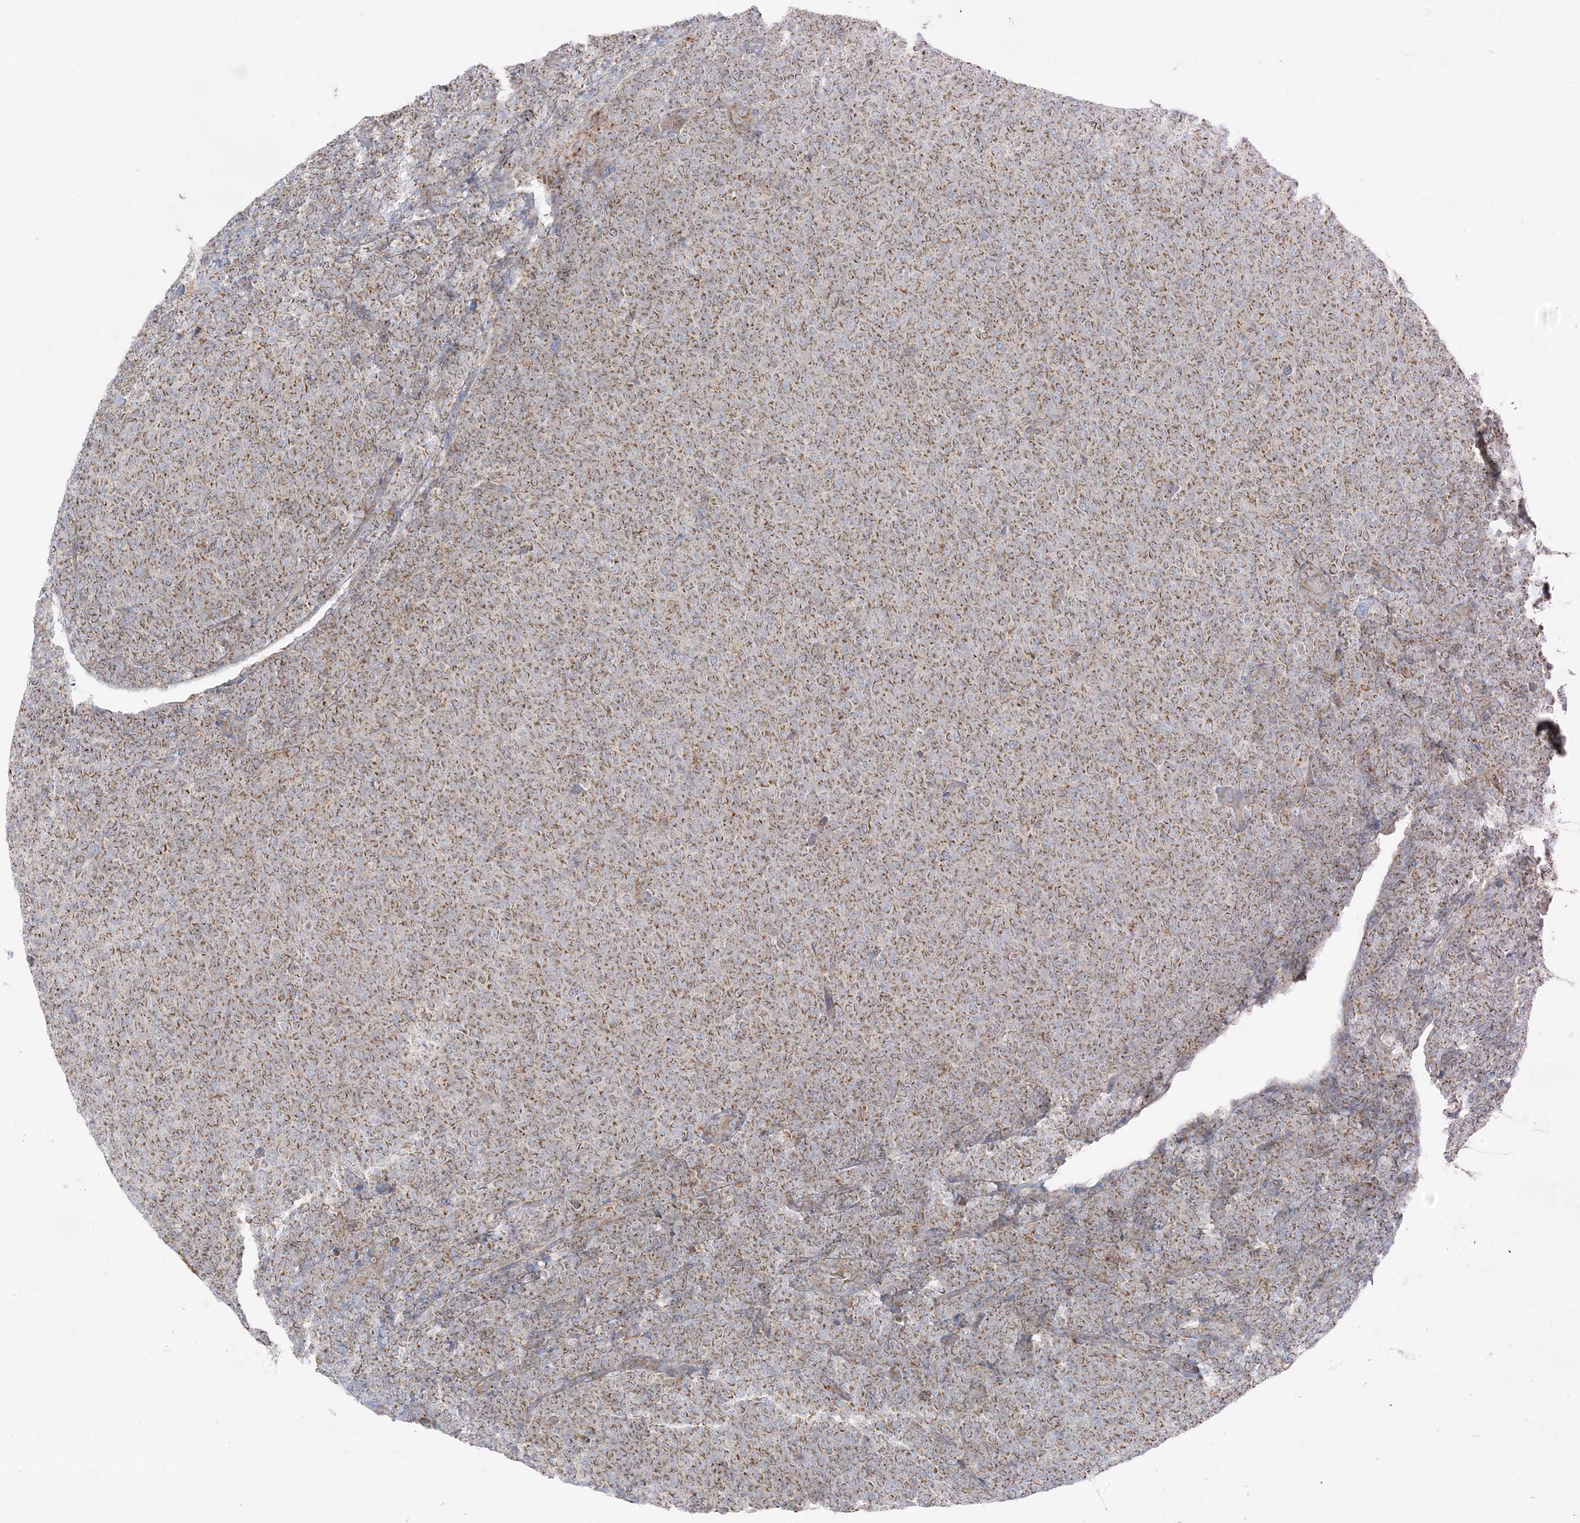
{"staining": {"intensity": "moderate", "quantity": ">75%", "location": "cytoplasmic/membranous"}, "tissue": "lymphoma", "cell_type": "Tumor cells", "image_type": "cancer", "snomed": [{"axis": "morphology", "description": "Malignant lymphoma, non-Hodgkin's type, Low grade"}, {"axis": "topography", "description": "Lymph node"}], "caption": "Lymphoma was stained to show a protein in brown. There is medium levels of moderate cytoplasmic/membranous staining in approximately >75% of tumor cells.", "gene": "PIK3R4", "patient": {"sex": "male", "age": 66}}